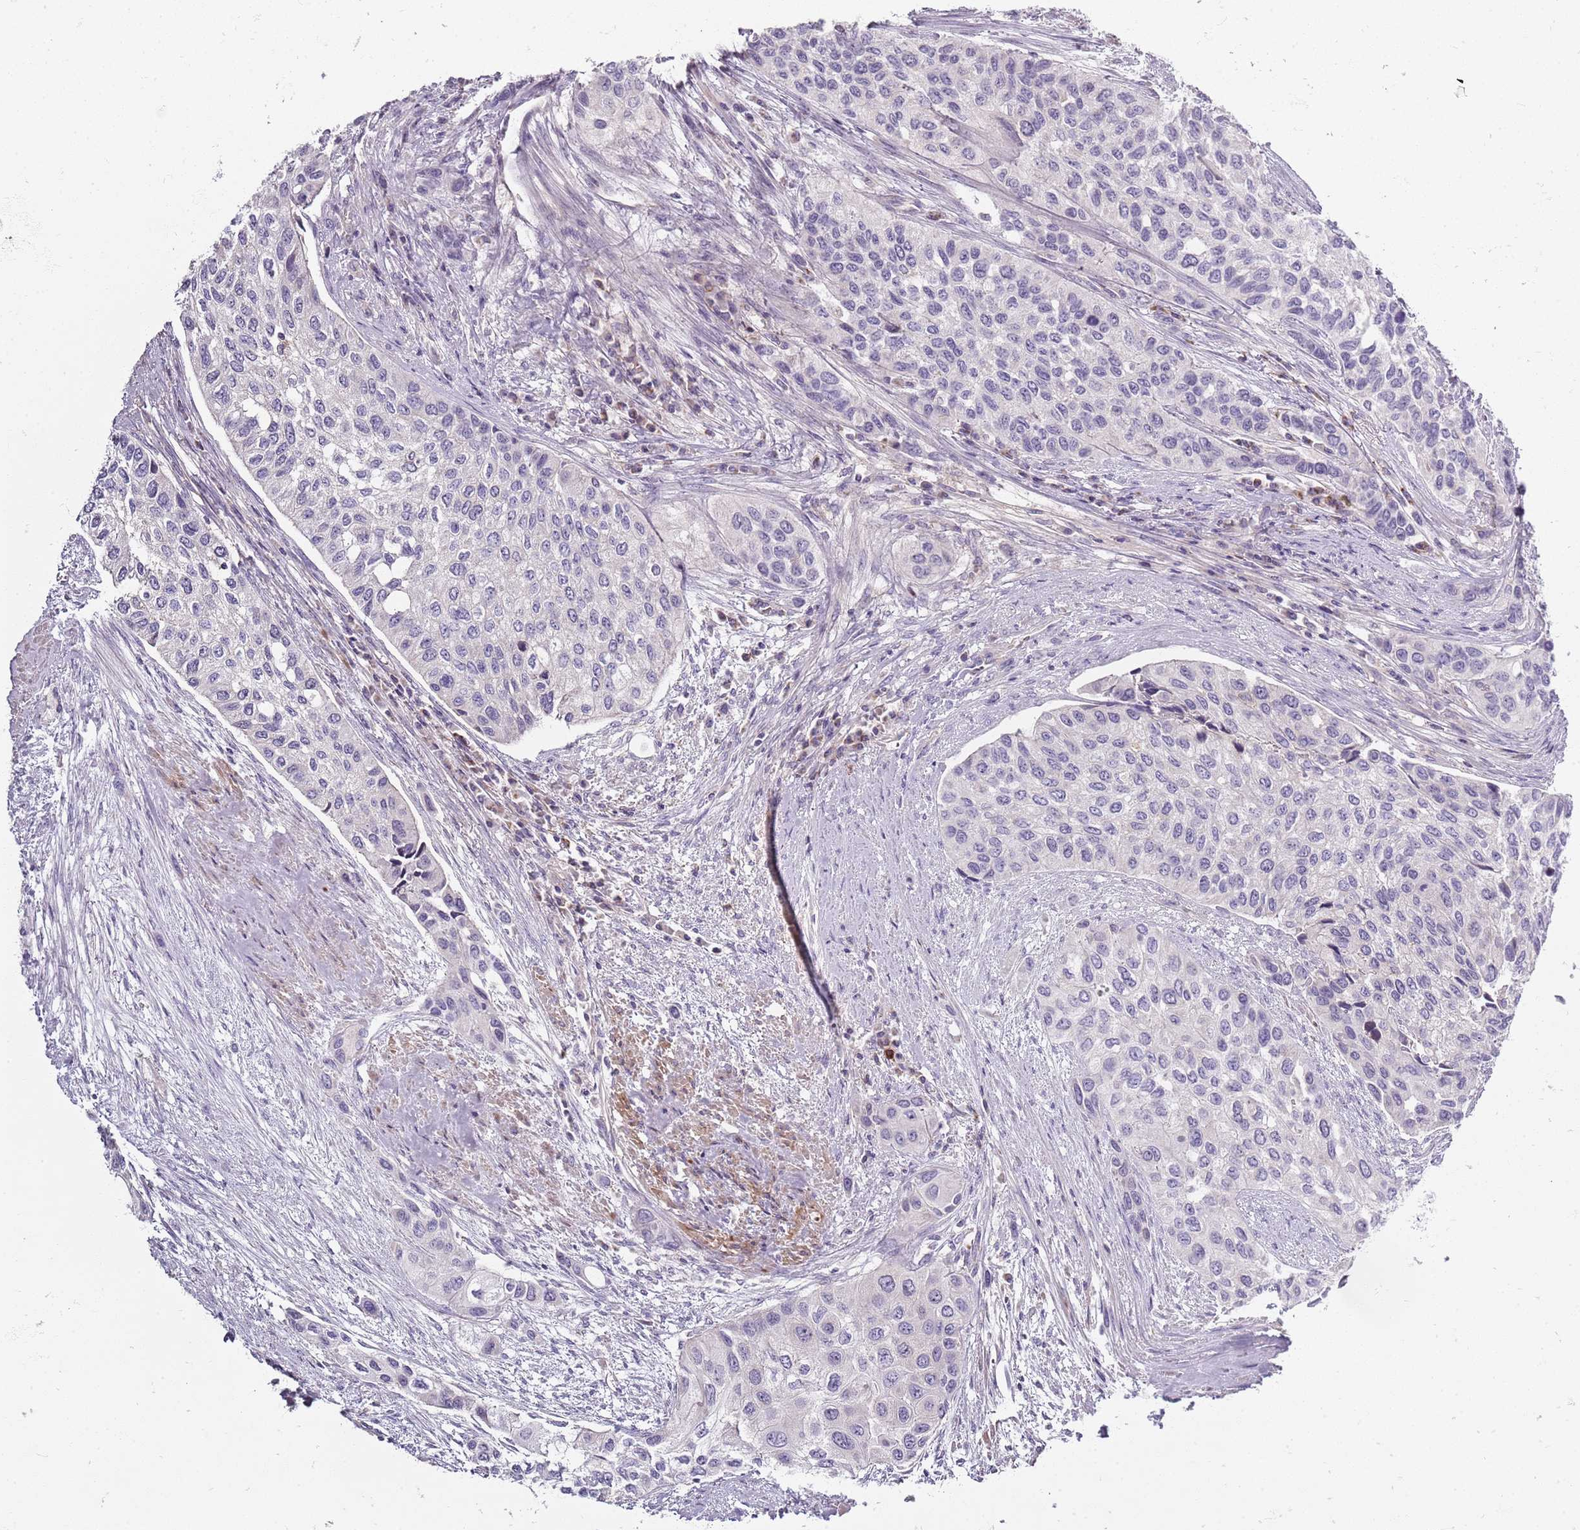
{"staining": {"intensity": "negative", "quantity": "none", "location": "none"}, "tissue": "urothelial cancer", "cell_type": "Tumor cells", "image_type": "cancer", "snomed": [{"axis": "morphology", "description": "Normal tissue, NOS"}, {"axis": "morphology", "description": "Urothelial carcinoma, High grade"}, {"axis": "topography", "description": "Vascular tissue"}, {"axis": "topography", "description": "Urinary bladder"}], "caption": "Immunohistochemistry (IHC) image of high-grade urothelial carcinoma stained for a protein (brown), which reveals no positivity in tumor cells.", "gene": "SYNGR3", "patient": {"sex": "female", "age": 56}}